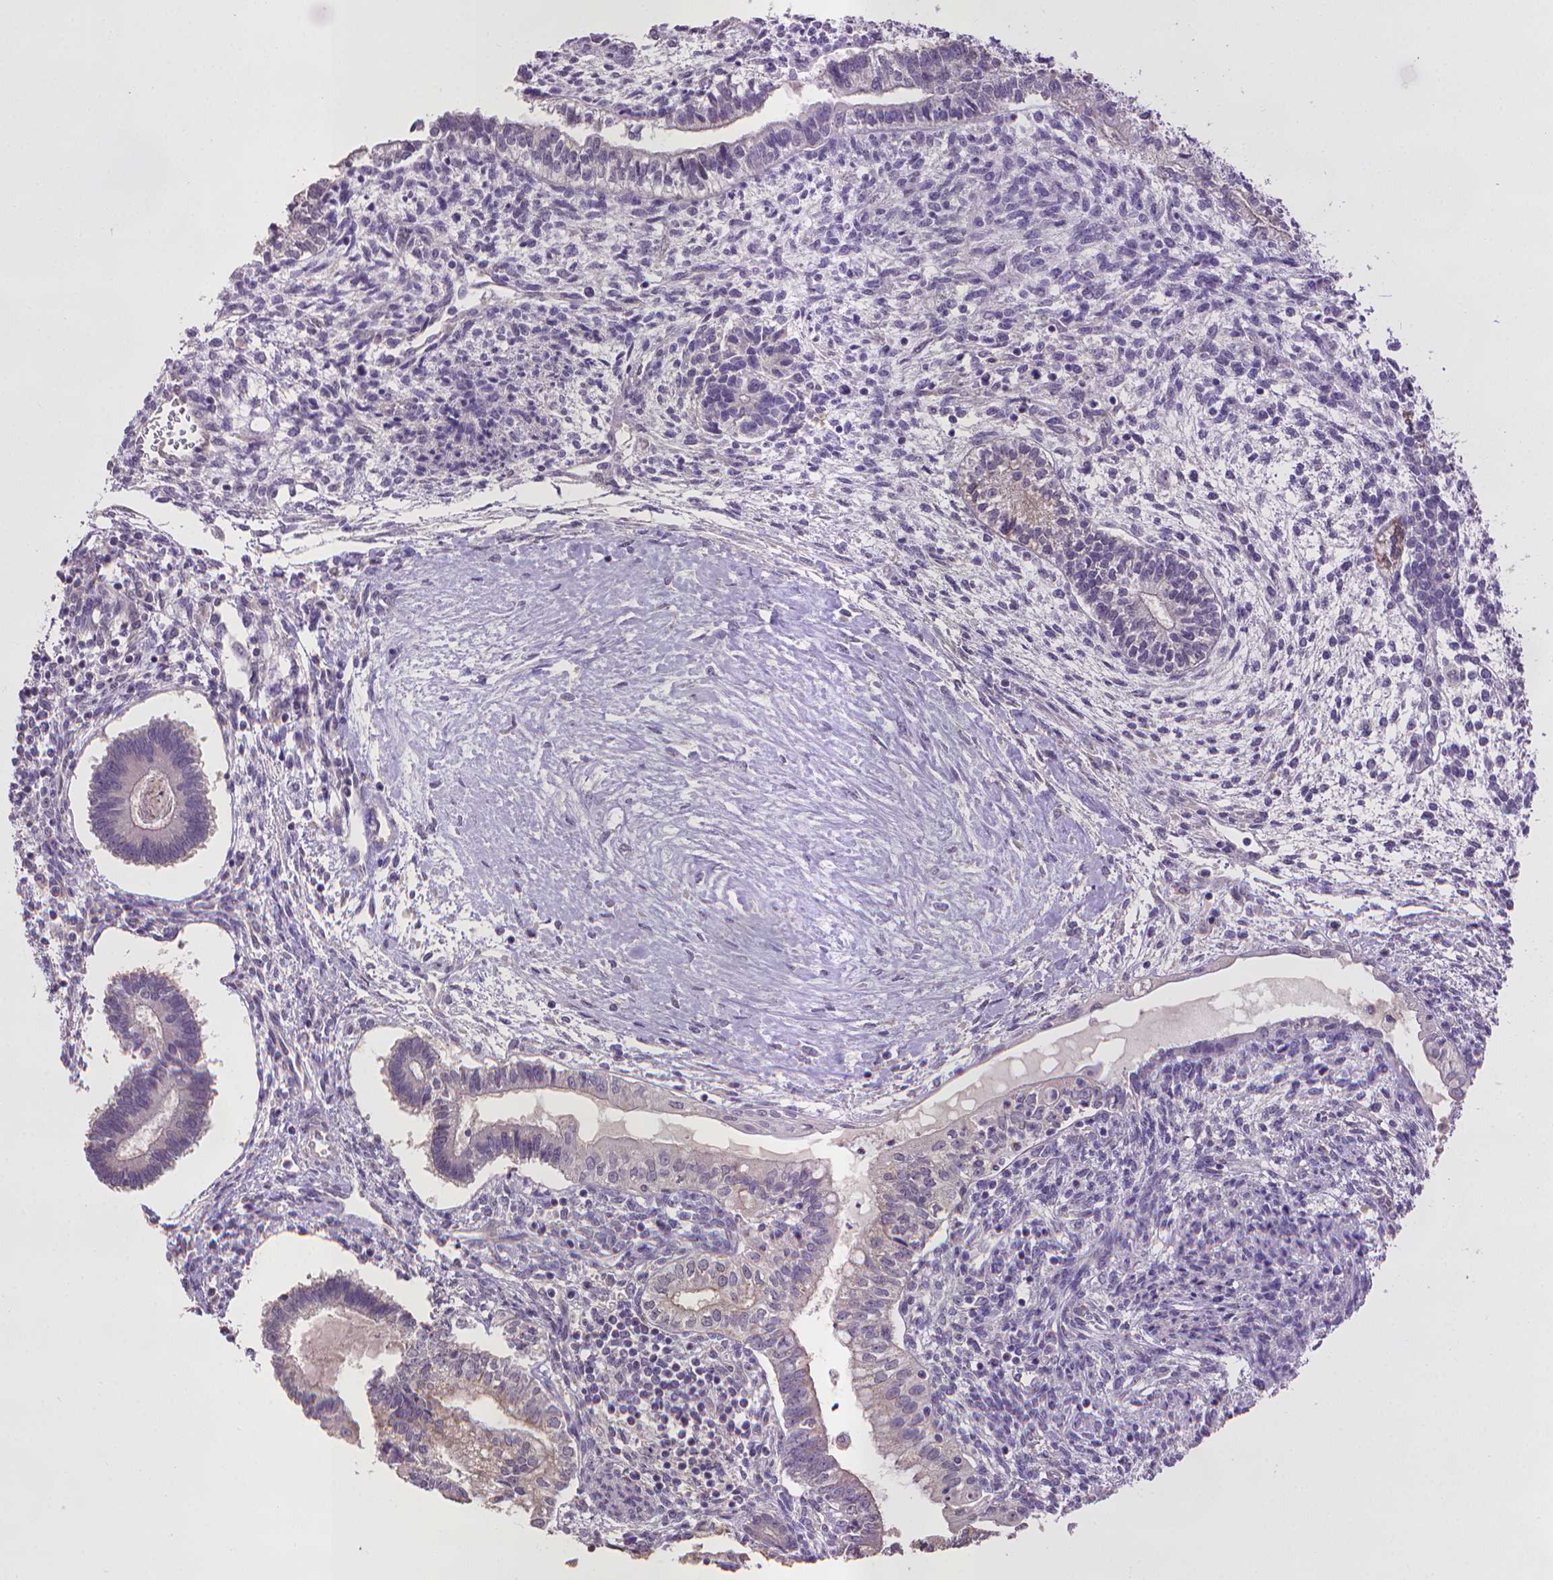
{"staining": {"intensity": "weak", "quantity": "<25%", "location": "cytoplasmic/membranous"}, "tissue": "testis cancer", "cell_type": "Tumor cells", "image_type": "cancer", "snomed": [{"axis": "morphology", "description": "Carcinoma, Embryonal, NOS"}, {"axis": "topography", "description": "Testis"}], "caption": "Tumor cells show no significant protein expression in testis embryonal carcinoma.", "gene": "CPM", "patient": {"sex": "male", "age": 37}}